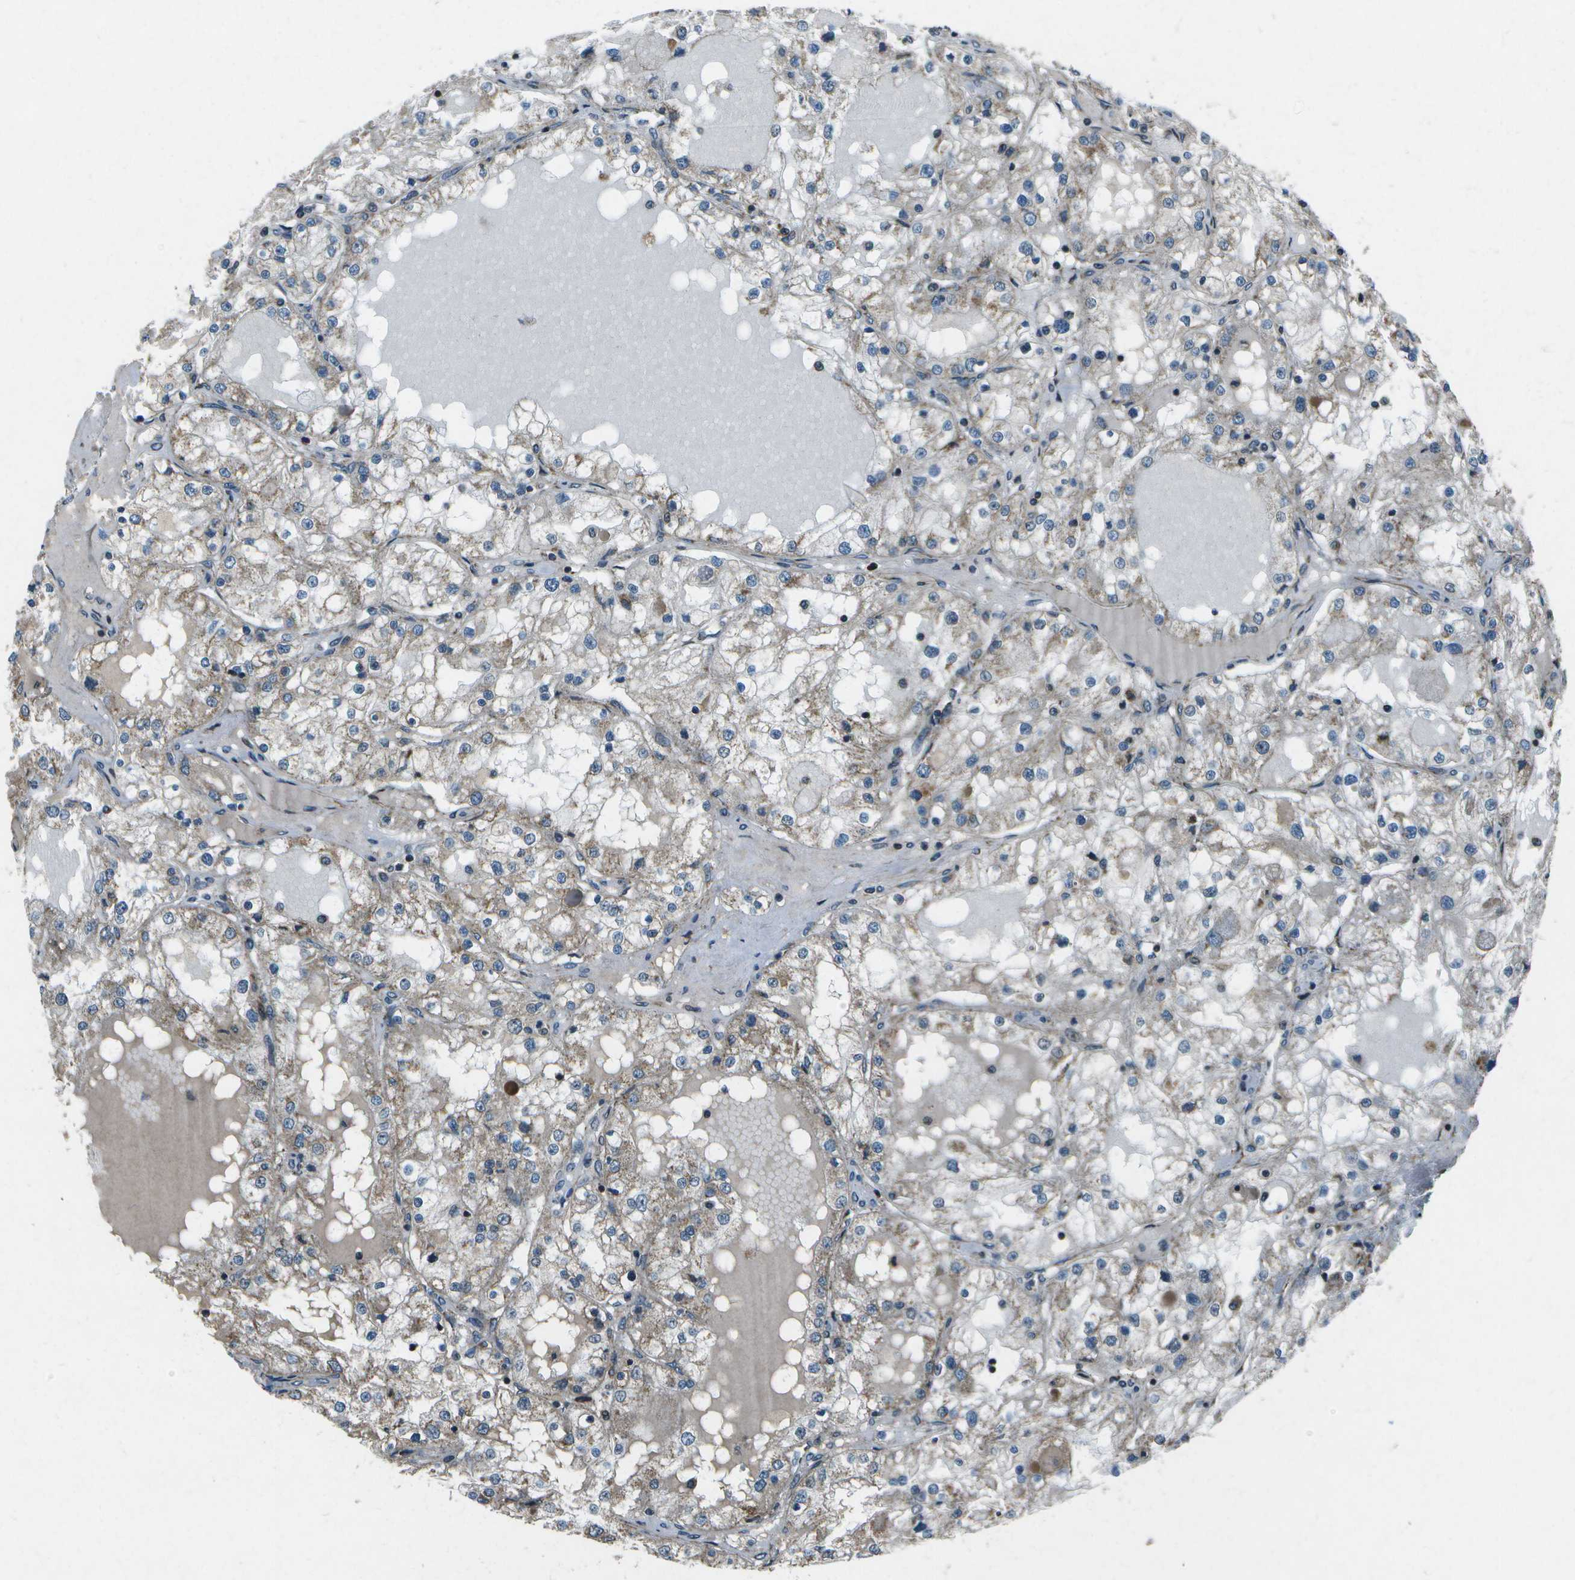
{"staining": {"intensity": "weak", "quantity": "25%-75%", "location": "cytoplasmic/membranous"}, "tissue": "renal cancer", "cell_type": "Tumor cells", "image_type": "cancer", "snomed": [{"axis": "morphology", "description": "Adenocarcinoma, NOS"}, {"axis": "topography", "description": "Kidney"}], "caption": "This image exhibits immunohistochemistry (IHC) staining of adenocarcinoma (renal), with low weak cytoplasmic/membranous staining in about 25%-75% of tumor cells.", "gene": "EIF2AK1", "patient": {"sex": "male", "age": 68}}